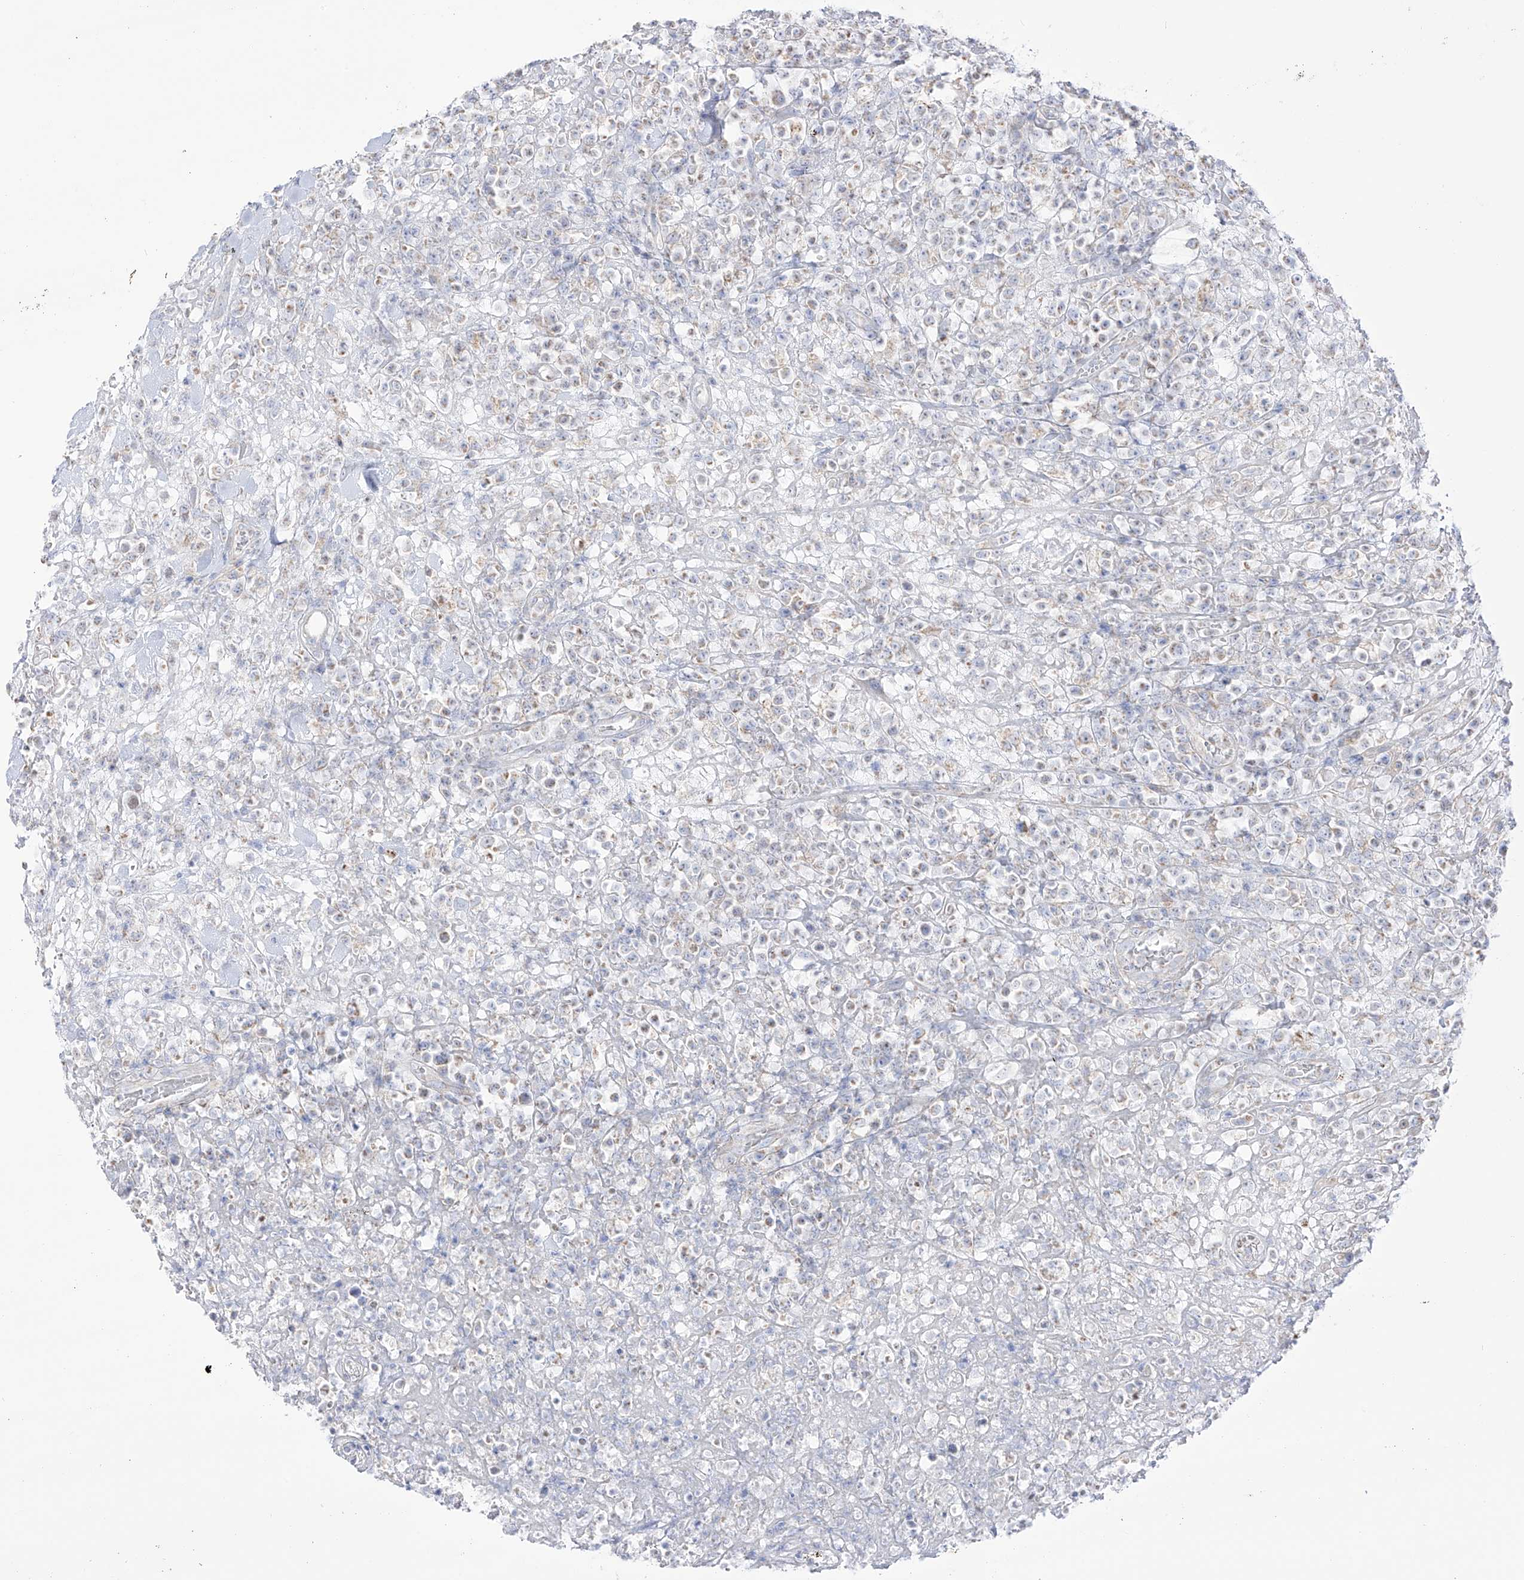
{"staining": {"intensity": "negative", "quantity": "none", "location": "none"}, "tissue": "lymphoma", "cell_type": "Tumor cells", "image_type": "cancer", "snomed": [{"axis": "morphology", "description": "Malignant lymphoma, non-Hodgkin's type, High grade"}, {"axis": "topography", "description": "Colon"}], "caption": "Immunohistochemistry of human lymphoma reveals no staining in tumor cells.", "gene": "RCHY1", "patient": {"sex": "female", "age": 53}}